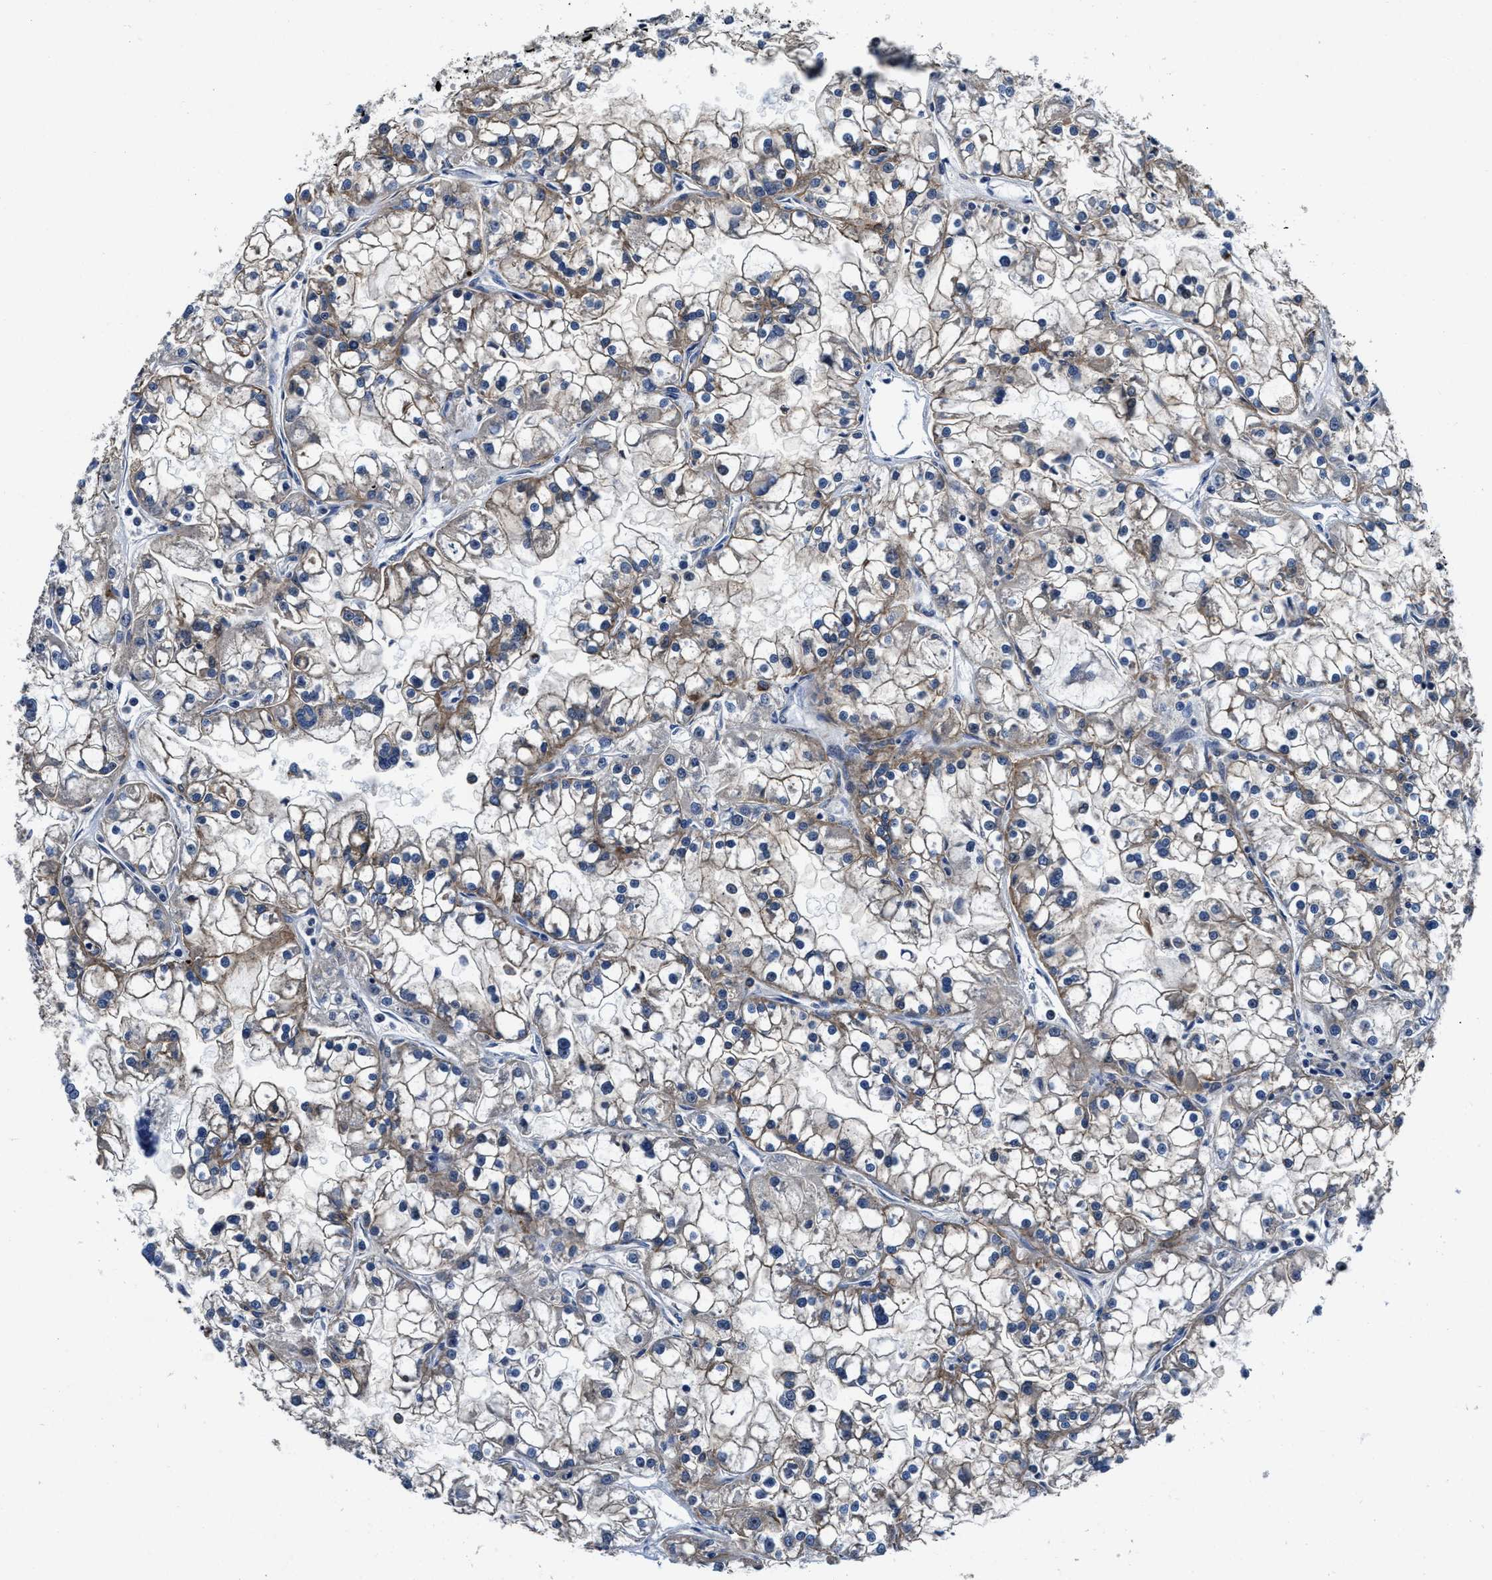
{"staining": {"intensity": "moderate", "quantity": "25%-75%", "location": "cytoplasmic/membranous"}, "tissue": "renal cancer", "cell_type": "Tumor cells", "image_type": "cancer", "snomed": [{"axis": "morphology", "description": "Adenocarcinoma, NOS"}, {"axis": "topography", "description": "Kidney"}], "caption": "Protein expression analysis of adenocarcinoma (renal) demonstrates moderate cytoplasmic/membranous expression in approximately 25%-75% of tumor cells.", "gene": "C2orf66", "patient": {"sex": "female", "age": 52}}